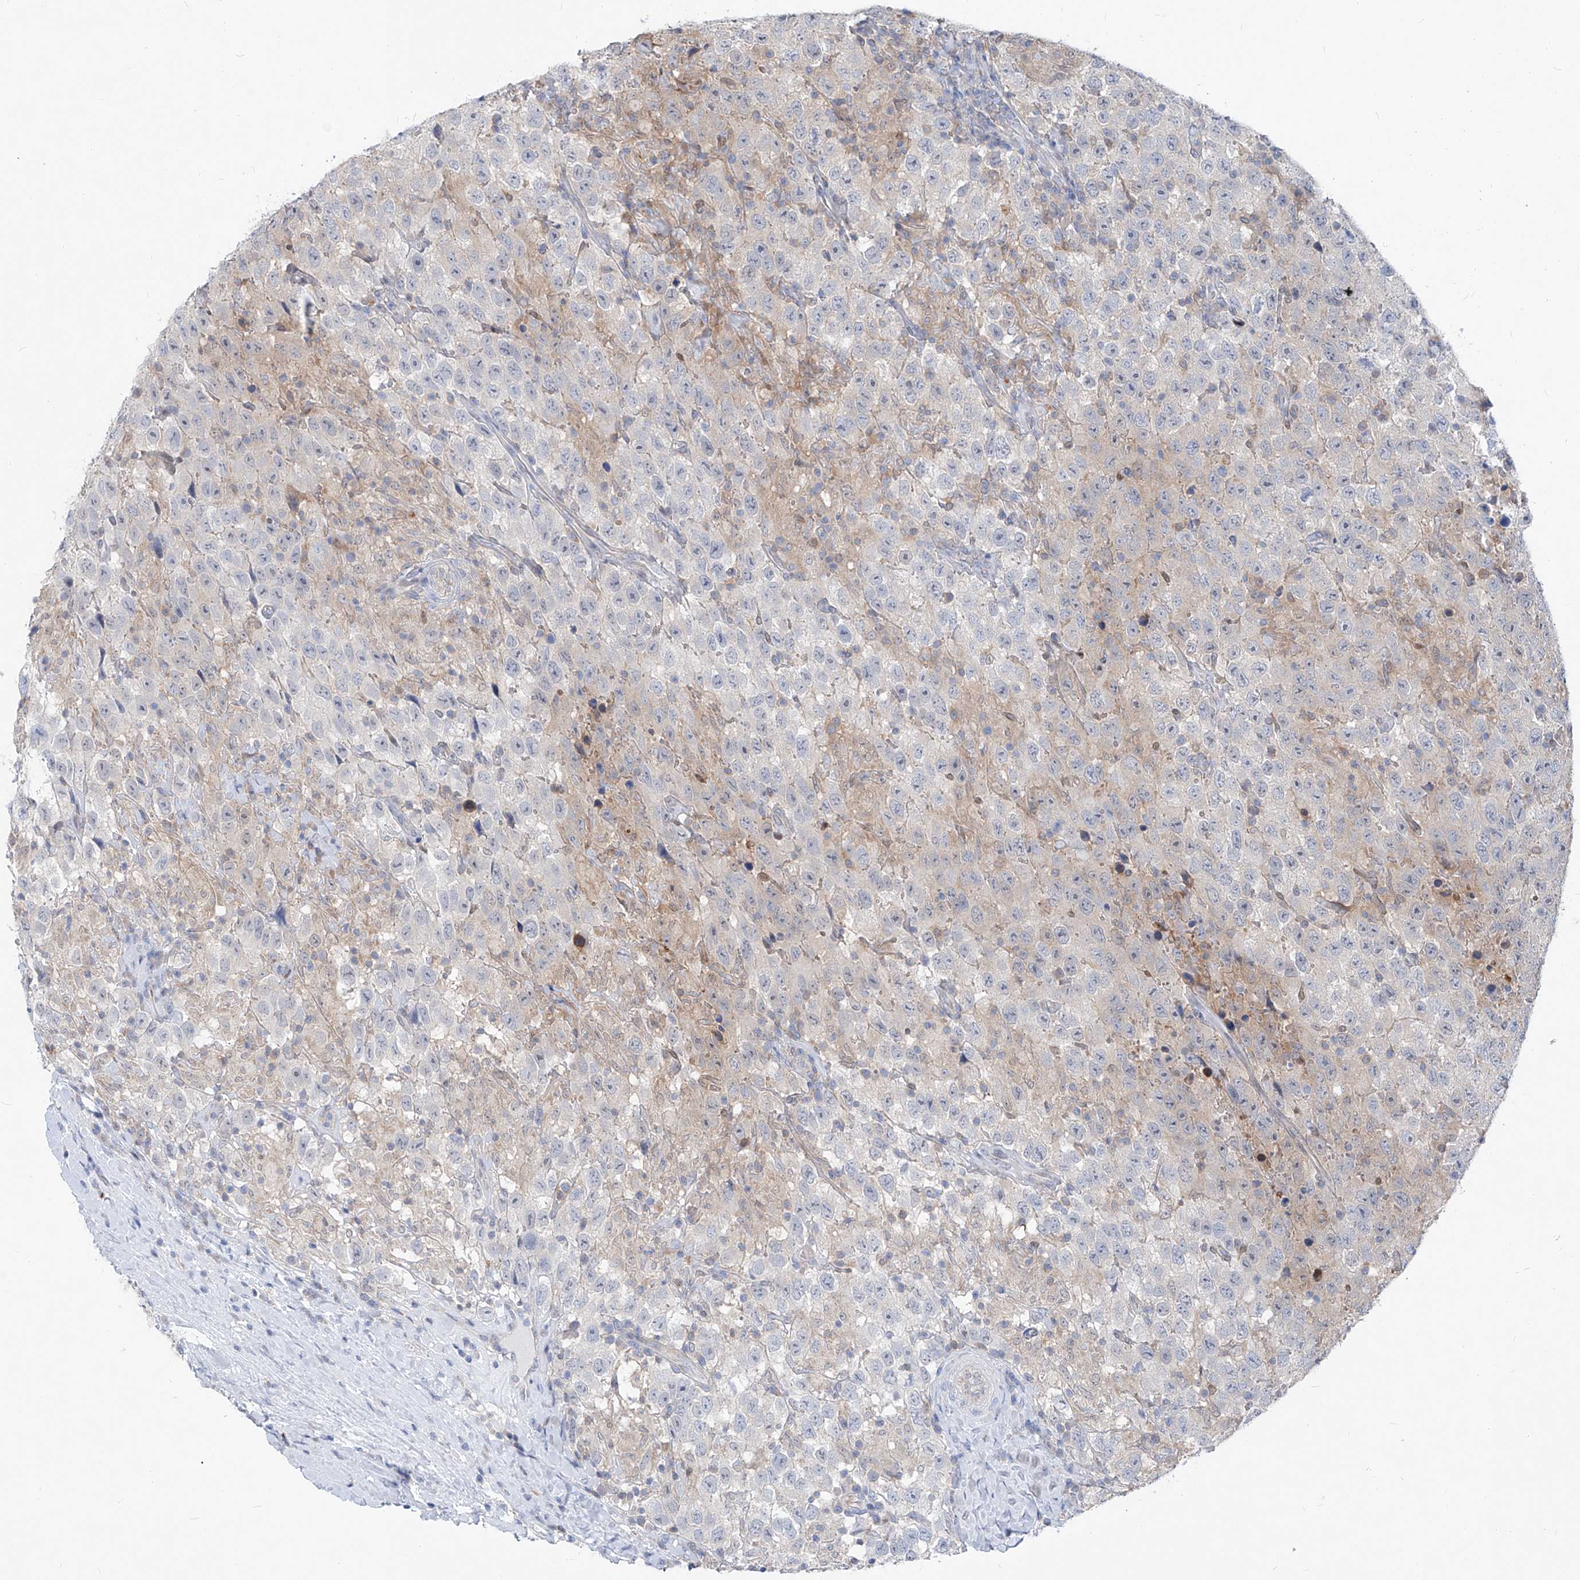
{"staining": {"intensity": "negative", "quantity": "none", "location": "none"}, "tissue": "testis cancer", "cell_type": "Tumor cells", "image_type": "cancer", "snomed": [{"axis": "morphology", "description": "Seminoma, NOS"}, {"axis": "topography", "description": "Testis"}], "caption": "IHC of human testis cancer (seminoma) shows no positivity in tumor cells.", "gene": "UFL1", "patient": {"sex": "male", "age": 41}}